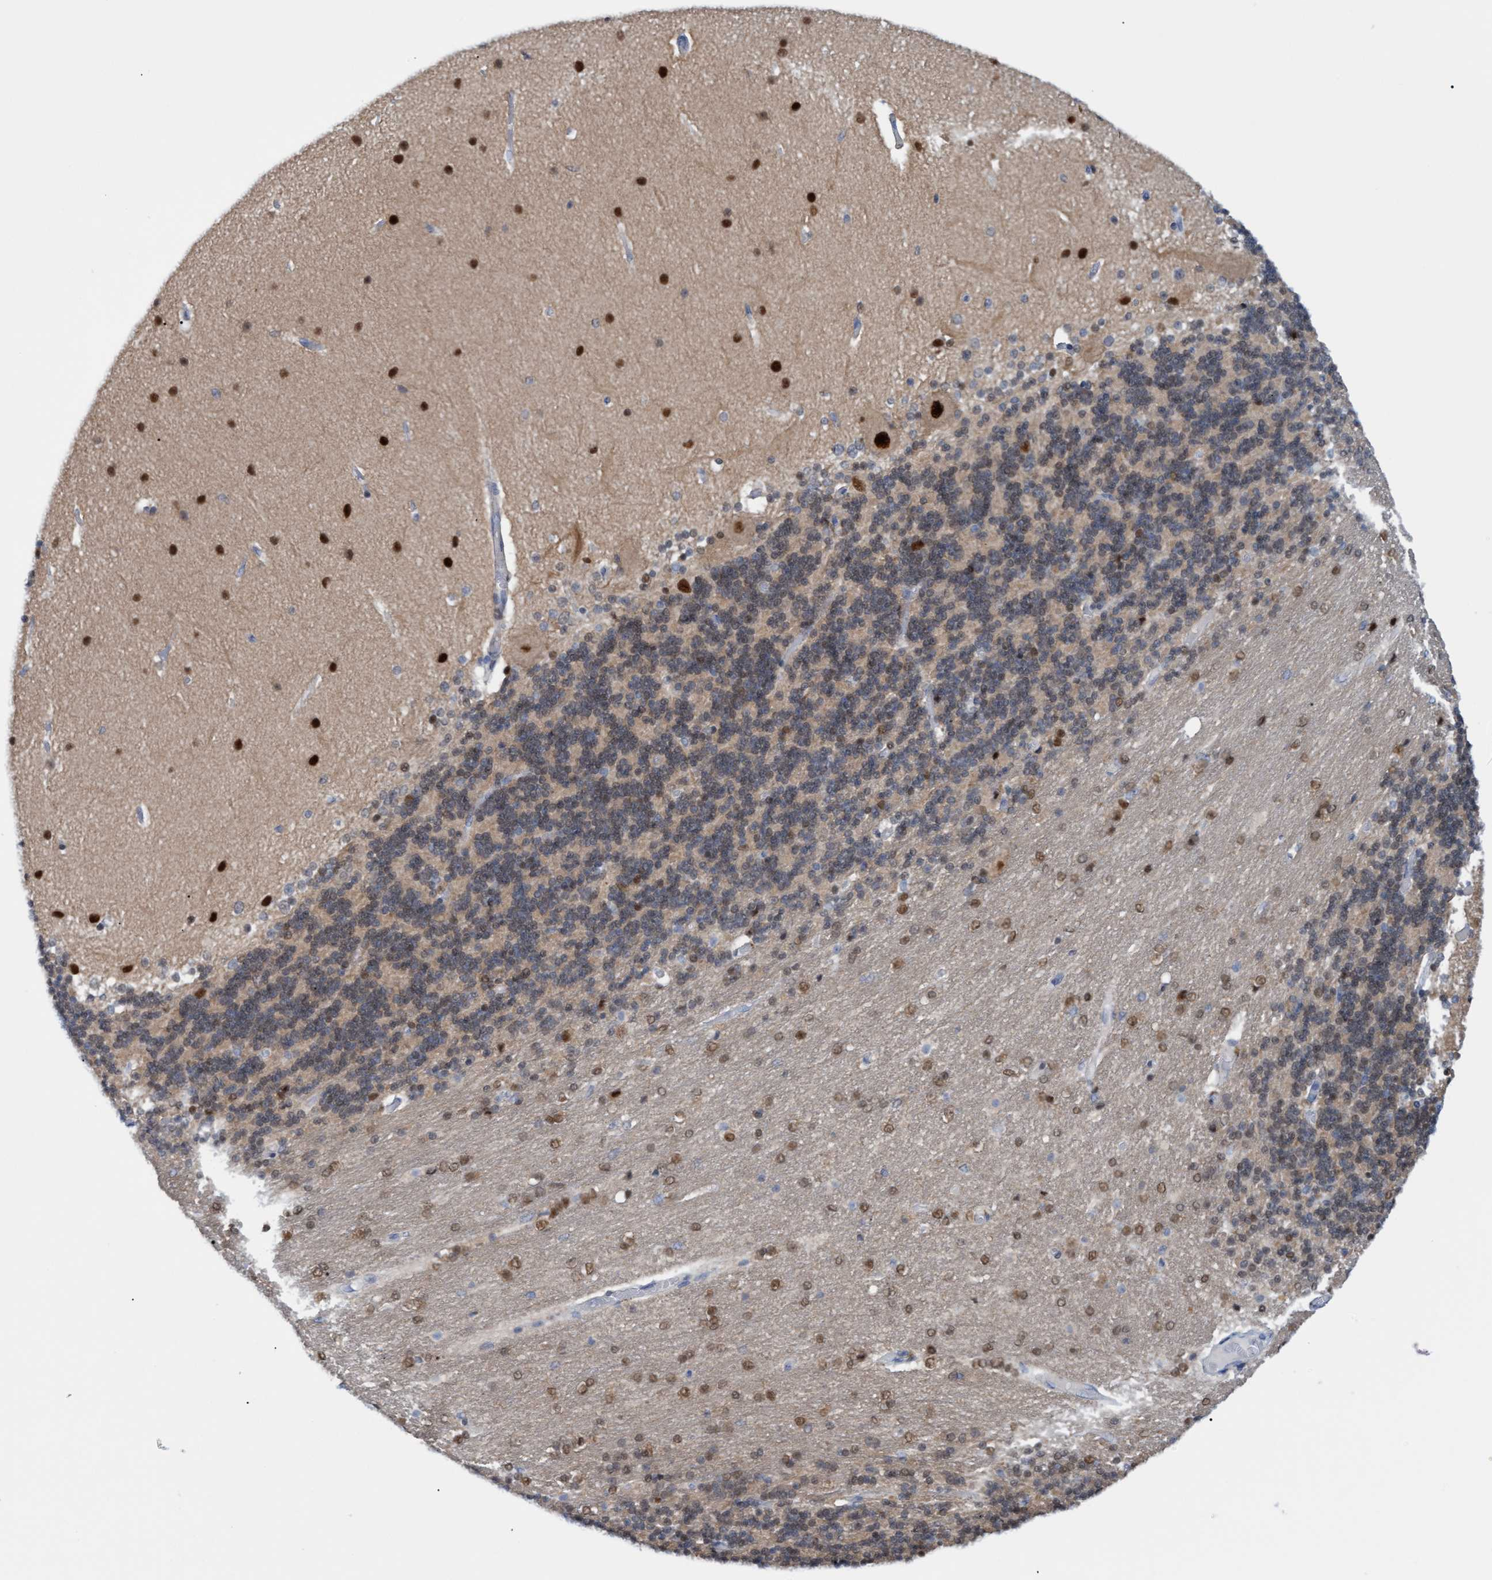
{"staining": {"intensity": "weak", "quantity": "25%-75%", "location": "nuclear"}, "tissue": "cerebellum", "cell_type": "Cells in granular layer", "image_type": "normal", "snomed": [{"axis": "morphology", "description": "Normal tissue, NOS"}, {"axis": "topography", "description": "Cerebellum"}], "caption": "Immunohistochemistry (IHC) staining of benign cerebellum, which displays low levels of weak nuclear staining in approximately 25%-75% of cells in granular layer indicating weak nuclear protein staining. The staining was performed using DAB (brown) for protein detection and nuclei were counterstained in hematoxylin (blue).", "gene": "PINX1", "patient": {"sex": "female", "age": 54}}